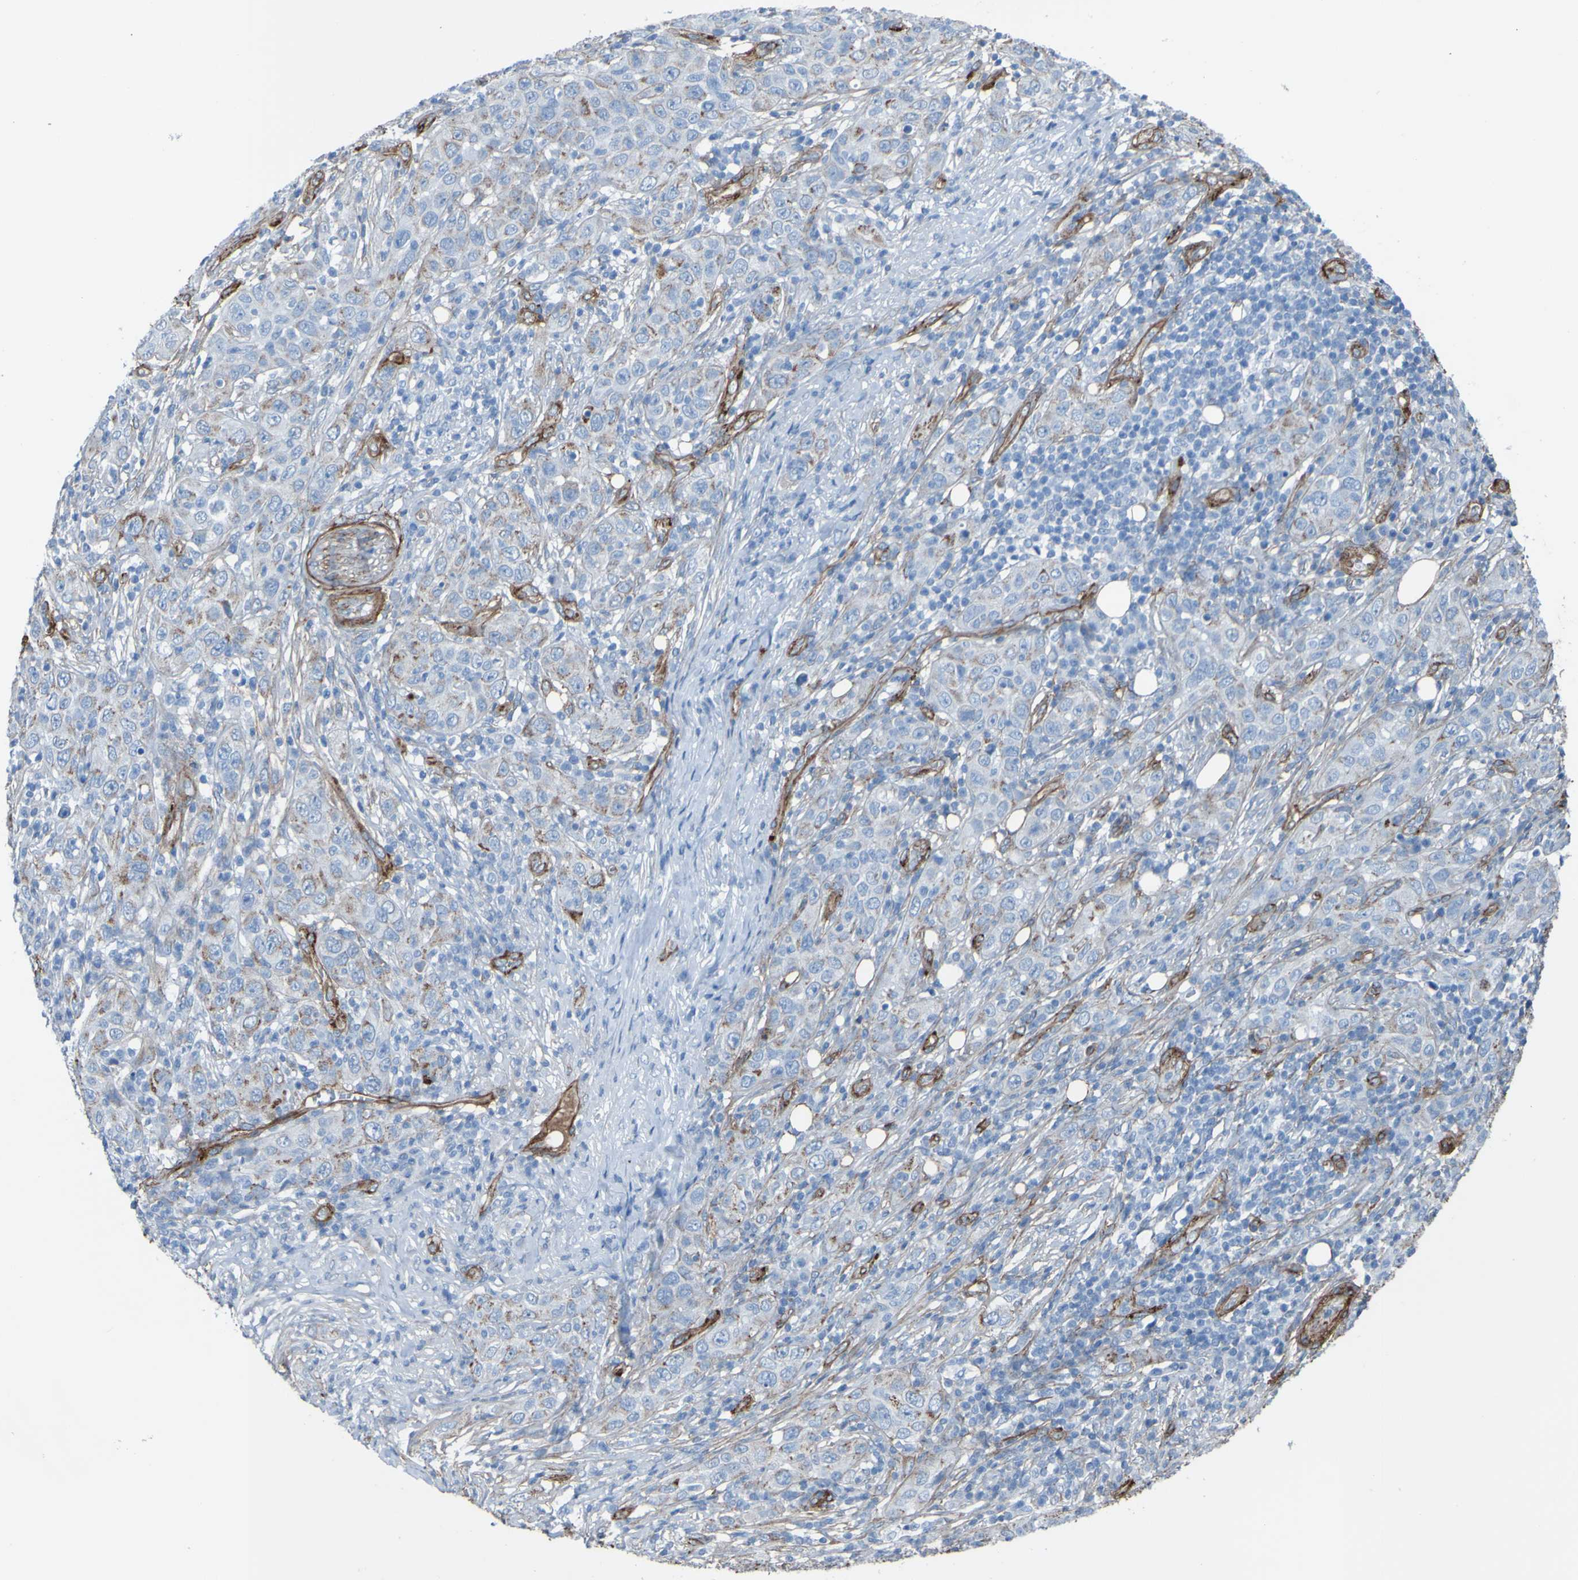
{"staining": {"intensity": "negative", "quantity": "none", "location": "none"}, "tissue": "skin cancer", "cell_type": "Tumor cells", "image_type": "cancer", "snomed": [{"axis": "morphology", "description": "Squamous cell carcinoma, NOS"}, {"axis": "topography", "description": "Skin"}], "caption": "IHC micrograph of neoplastic tissue: human skin squamous cell carcinoma stained with DAB displays no significant protein positivity in tumor cells.", "gene": "COL4A2", "patient": {"sex": "female", "age": 88}}